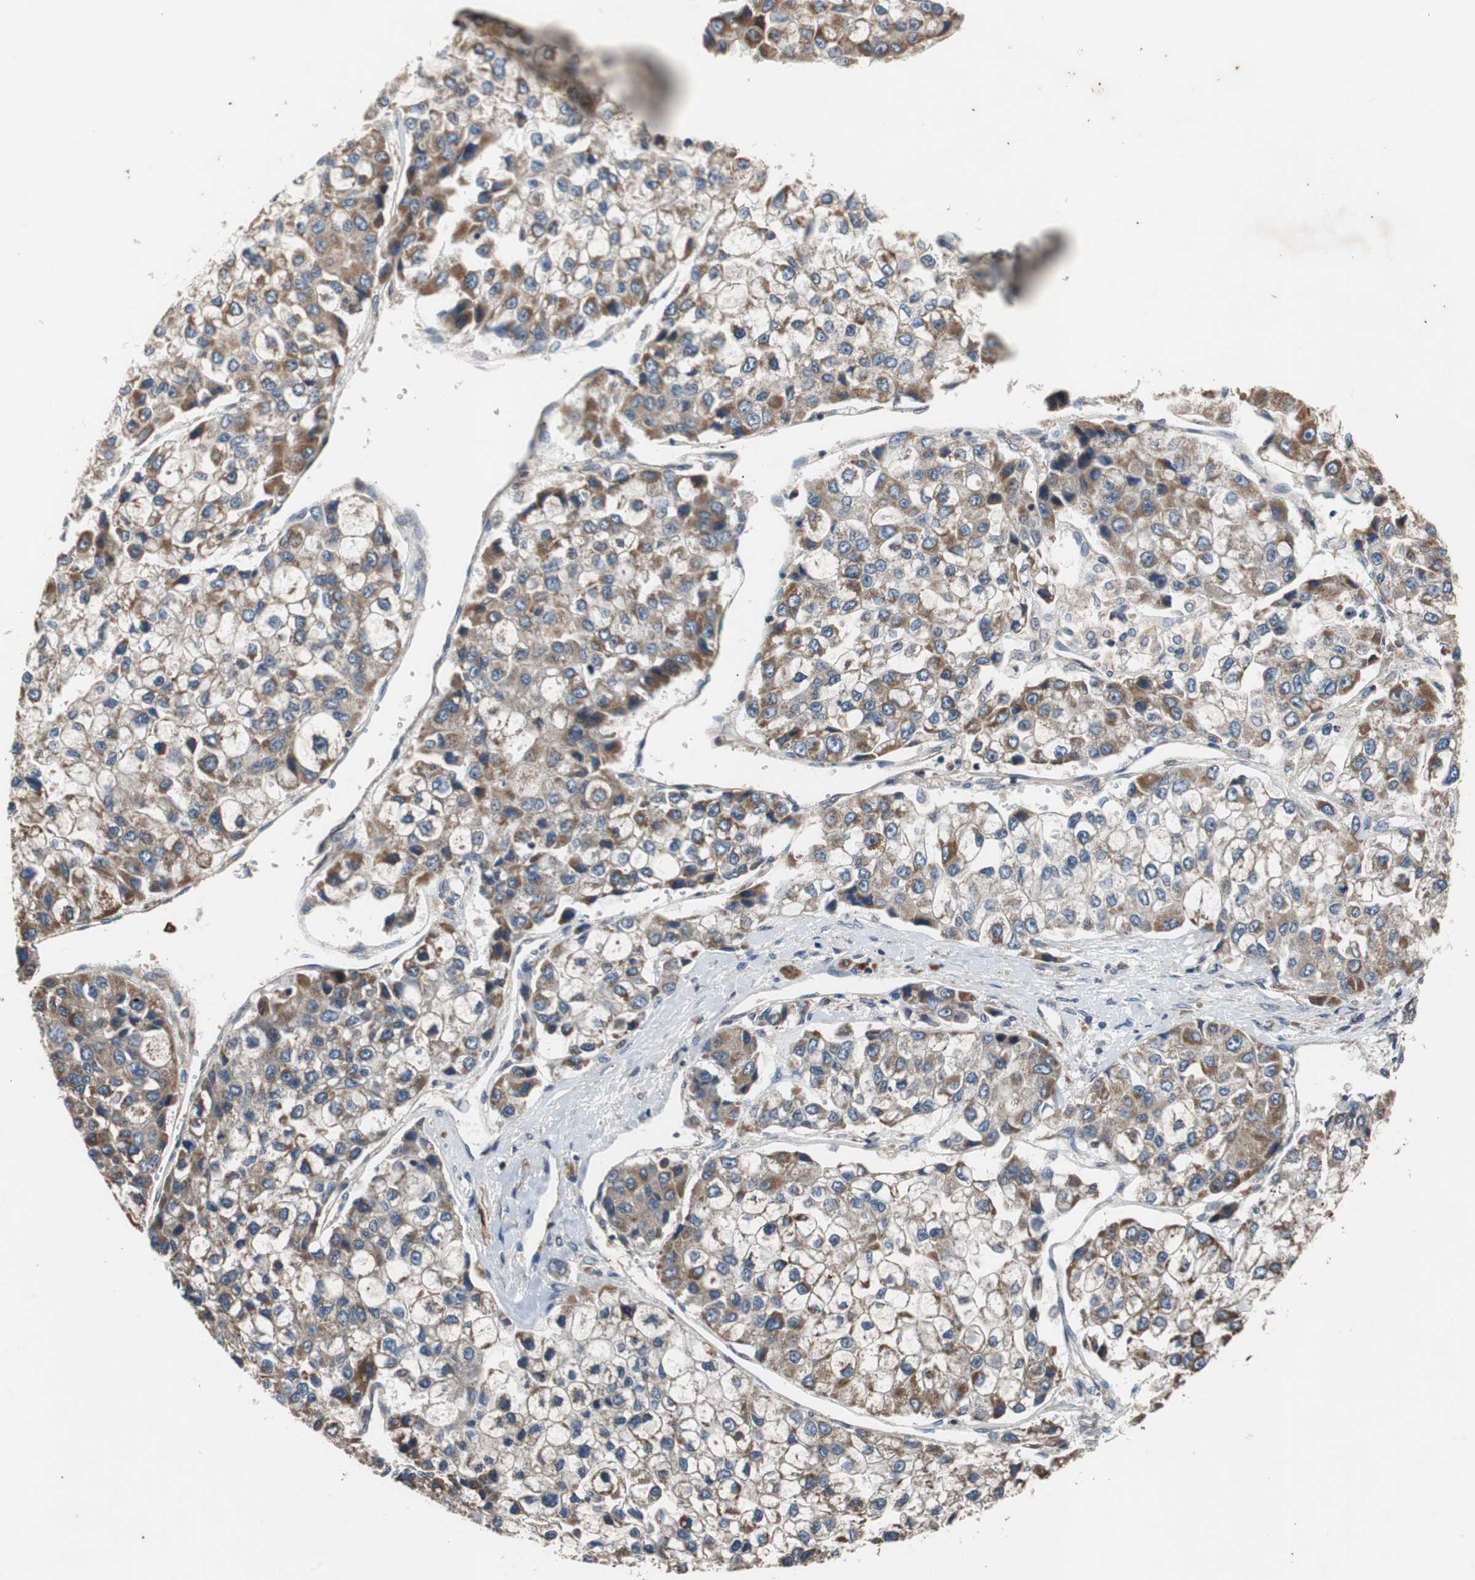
{"staining": {"intensity": "moderate", "quantity": "25%-75%", "location": "cytoplasmic/membranous"}, "tissue": "liver cancer", "cell_type": "Tumor cells", "image_type": "cancer", "snomed": [{"axis": "morphology", "description": "Carcinoma, Hepatocellular, NOS"}, {"axis": "topography", "description": "Liver"}], "caption": "A high-resolution micrograph shows immunohistochemistry staining of liver cancer, which demonstrates moderate cytoplasmic/membranous expression in approximately 25%-75% of tumor cells.", "gene": "ACTR3", "patient": {"sex": "female", "age": 66}}